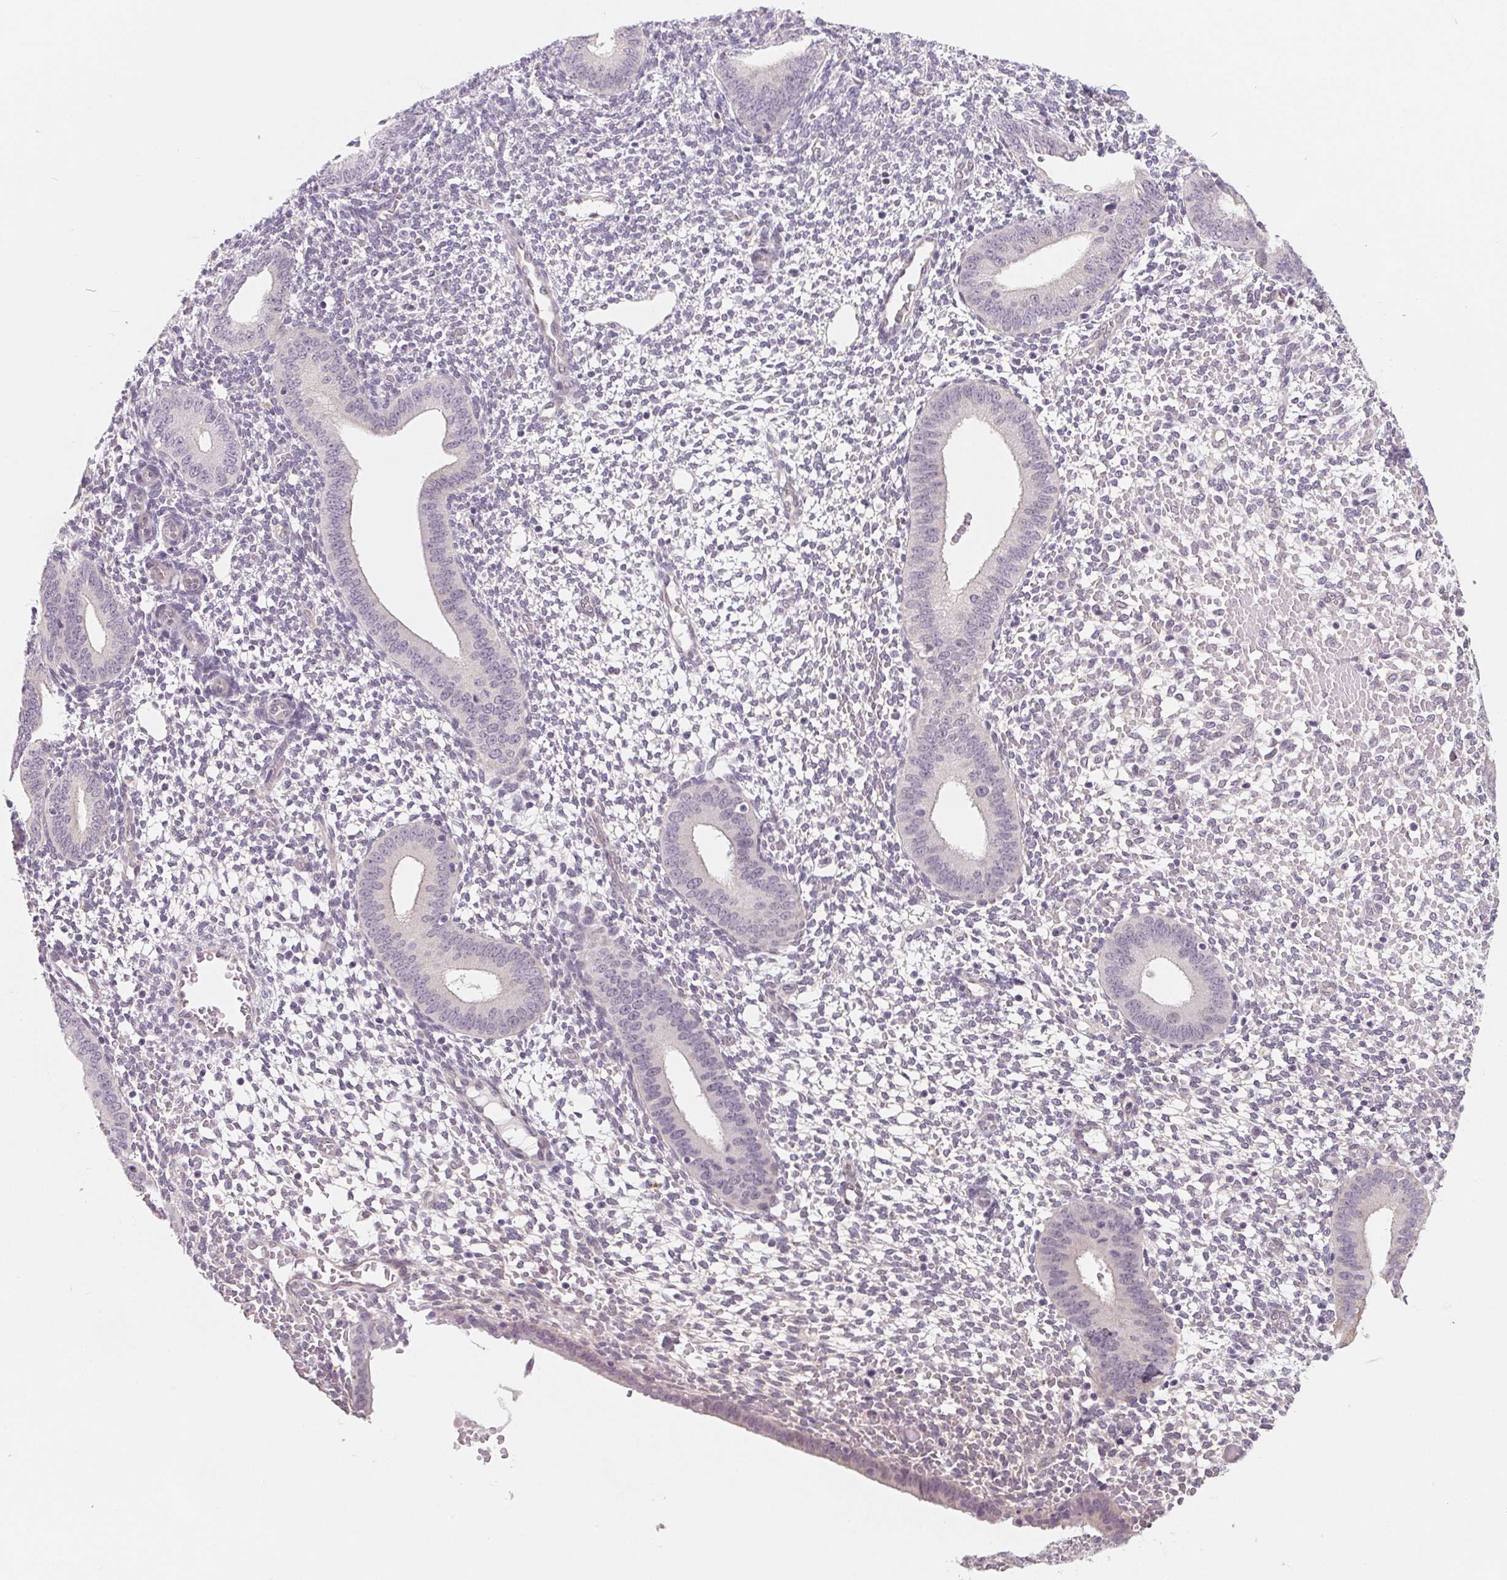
{"staining": {"intensity": "negative", "quantity": "none", "location": "none"}, "tissue": "endometrium", "cell_type": "Cells in endometrial stroma", "image_type": "normal", "snomed": [{"axis": "morphology", "description": "Normal tissue, NOS"}, {"axis": "topography", "description": "Endometrium"}], "caption": "IHC photomicrograph of benign endometrium stained for a protein (brown), which demonstrates no expression in cells in endometrial stroma.", "gene": "CFC1B", "patient": {"sex": "female", "age": 40}}